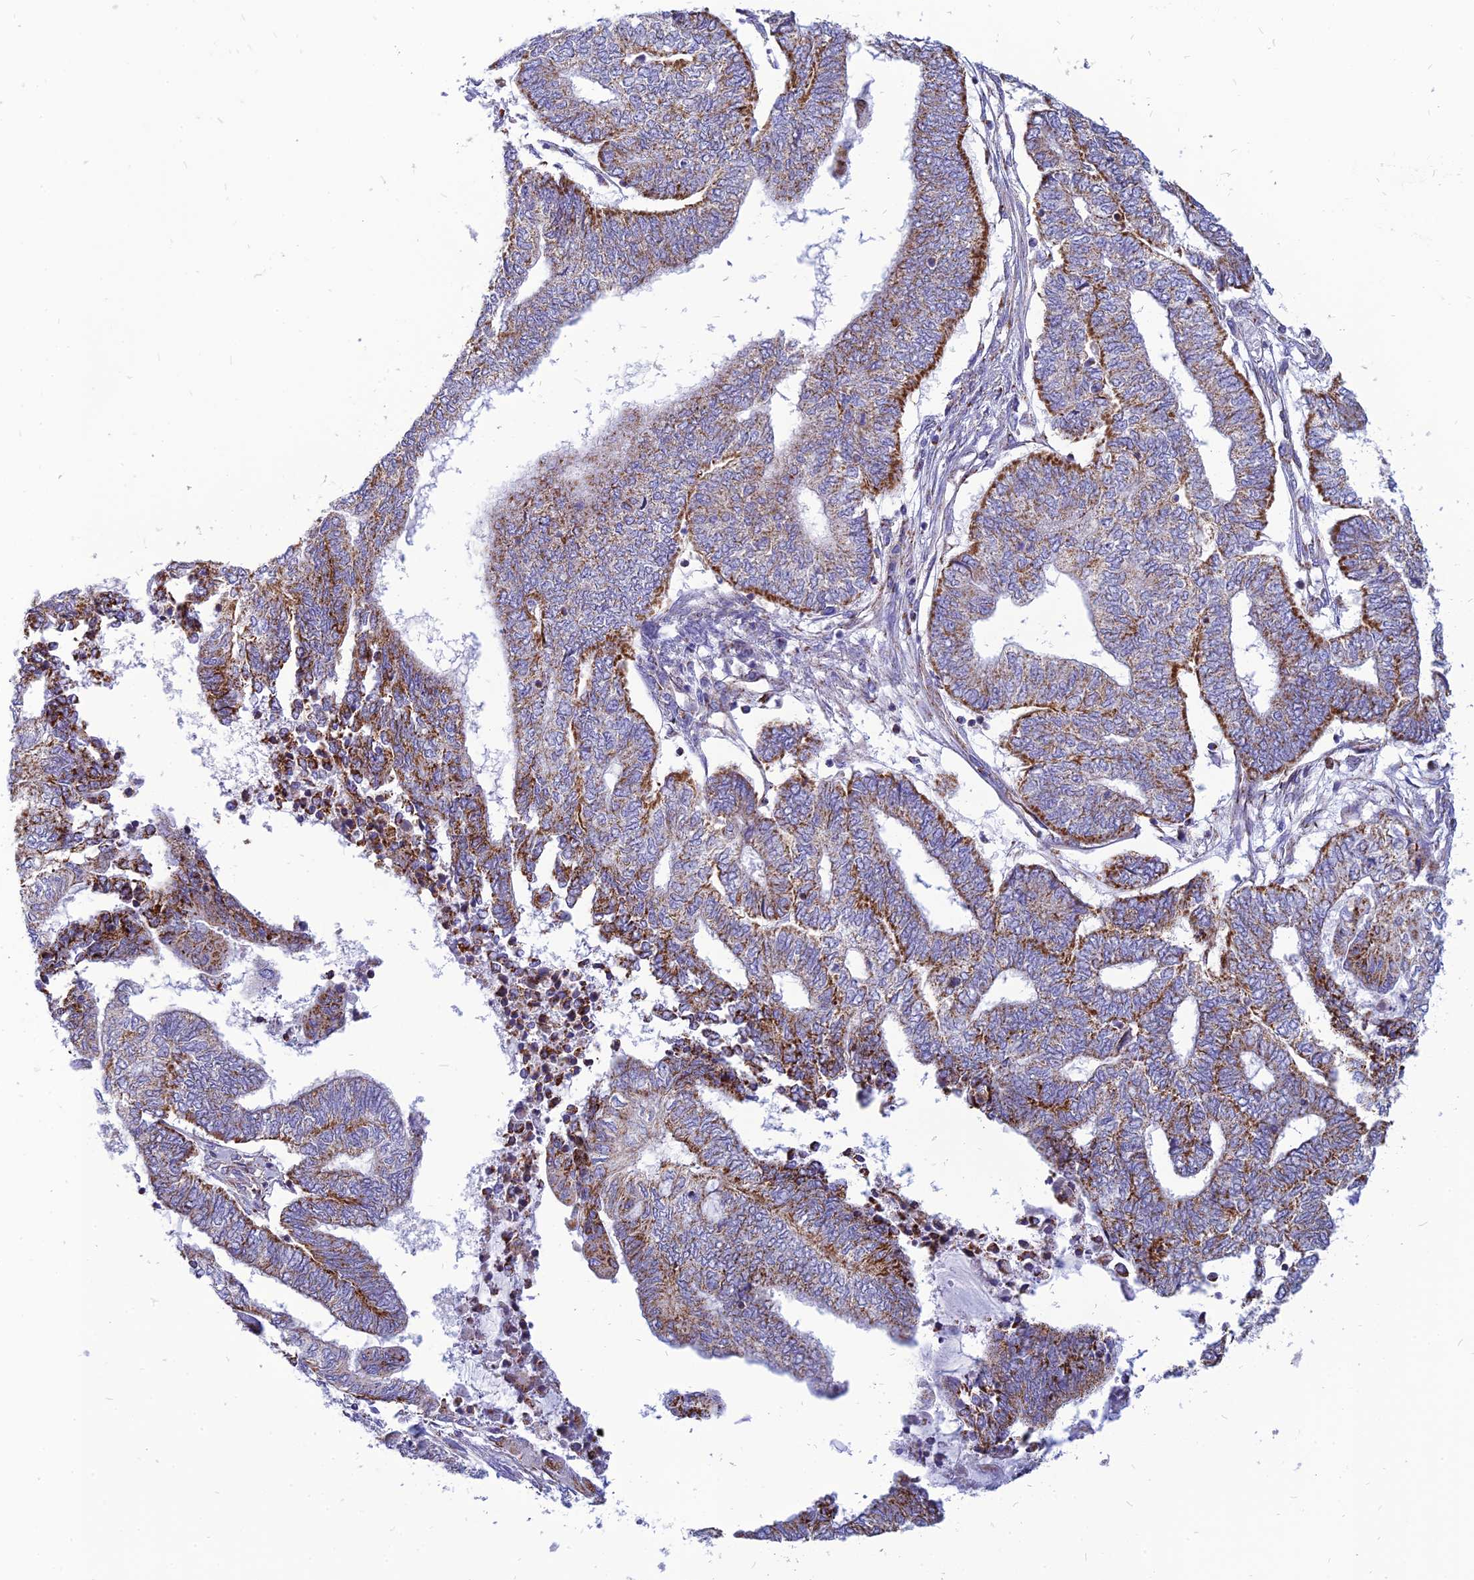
{"staining": {"intensity": "moderate", "quantity": ">75%", "location": "cytoplasmic/membranous"}, "tissue": "endometrial cancer", "cell_type": "Tumor cells", "image_type": "cancer", "snomed": [{"axis": "morphology", "description": "Adenocarcinoma, NOS"}, {"axis": "topography", "description": "Uterus"}, {"axis": "topography", "description": "Endometrium"}], "caption": "Immunohistochemistry (IHC) histopathology image of endometrial adenocarcinoma stained for a protein (brown), which demonstrates medium levels of moderate cytoplasmic/membranous positivity in about >75% of tumor cells.", "gene": "PACC1", "patient": {"sex": "female", "age": 70}}